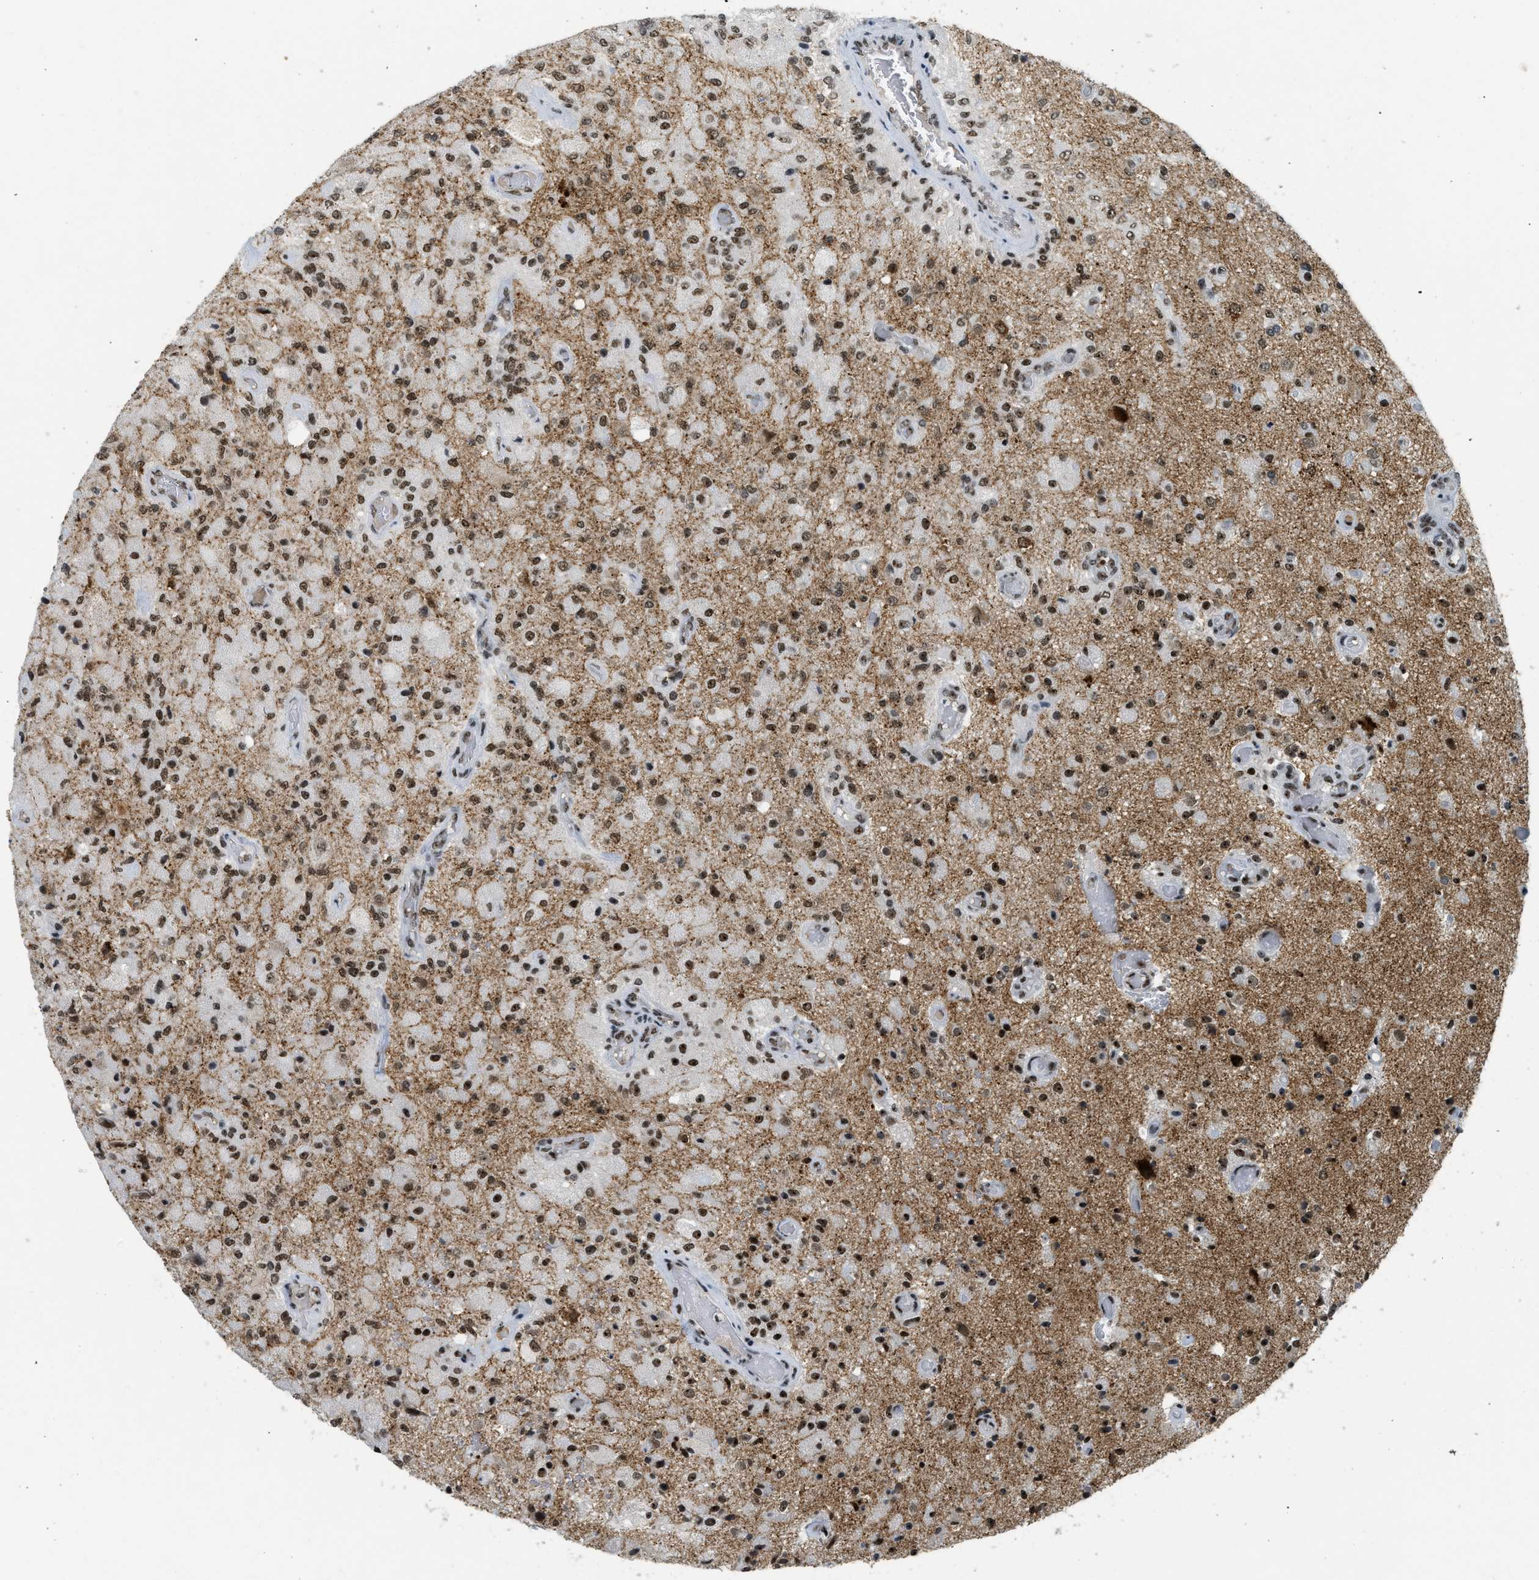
{"staining": {"intensity": "moderate", "quantity": ">75%", "location": "nuclear"}, "tissue": "glioma", "cell_type": "Tumor cells", "image_type": "cancer", "snomed": [{"axis": "morphology", "description": "Normal tissue, NOS"}, {"axis": "morphology", "description": "Glioma, malignant, High grade"}, {"axis": "topography", "description": "Cerebral cortex"}], "caption": "Immunohistochemical staining of human high-grade glioma (malignant) shows medium levels of moderate nuclear positivity in approximately >75% of tumor cells.", "gene": "URB1", "patient": {"sex": "male", "age": 77}}